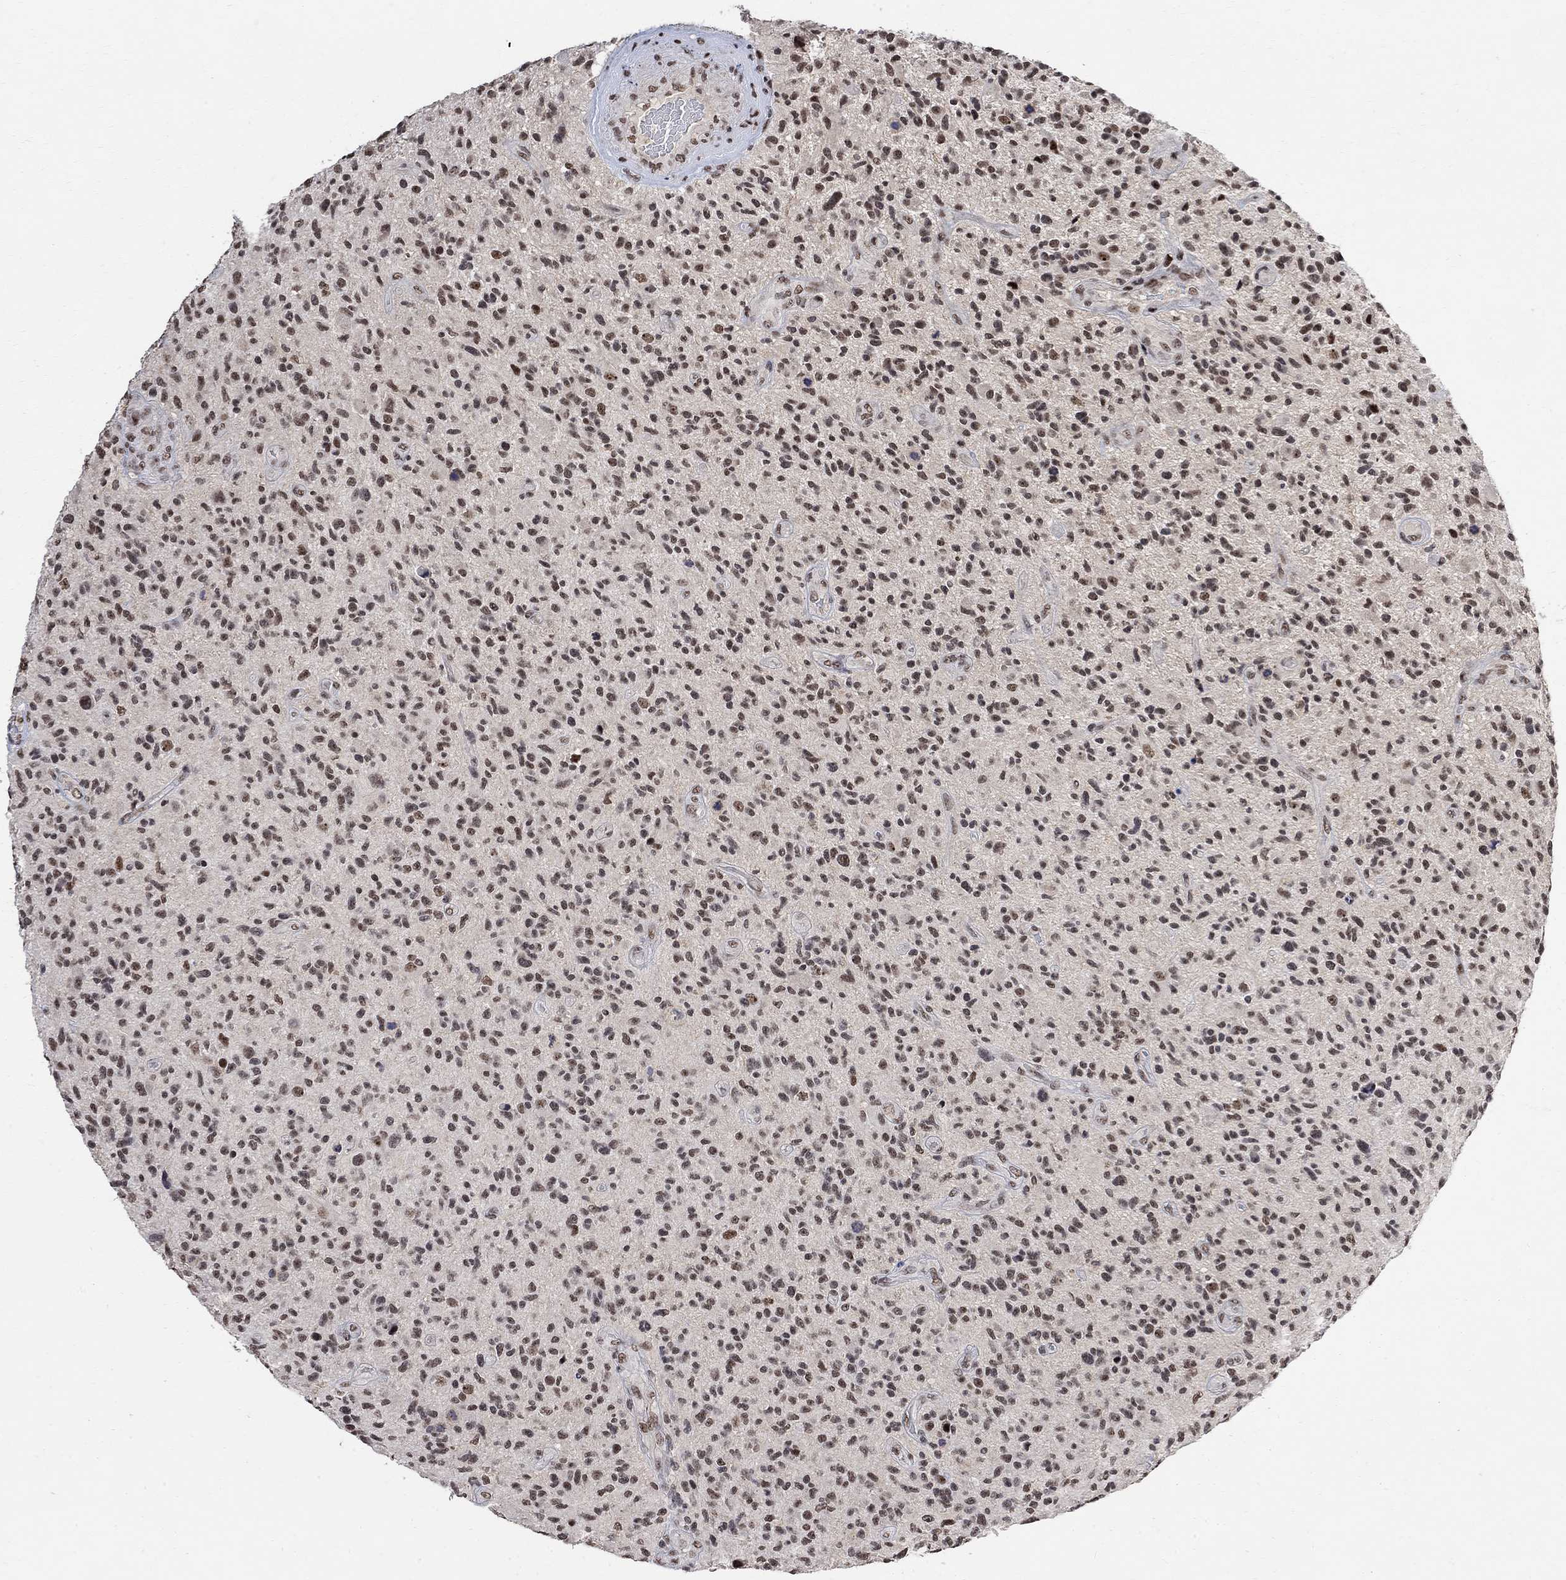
{"staining": {"intensity": "moderate", "quantity": "<25%", "location": "nuclear"}, "tissue": "glioma", "cell_type": "Tumor cells", "image_type": "cancer", "snomed": [{"axis": "morphology", "description": "Glioma, malignant, High grade"}, {"axis": "topography", "description": "Brain"}], "caption": "Immunohistochemical staining of human glioma demonstrates low levels of moderate nuclear protein staining in approximately <25% of tumor cells.", "gene": "E4F1", "patient": {"sex": "male", "age": 47}}